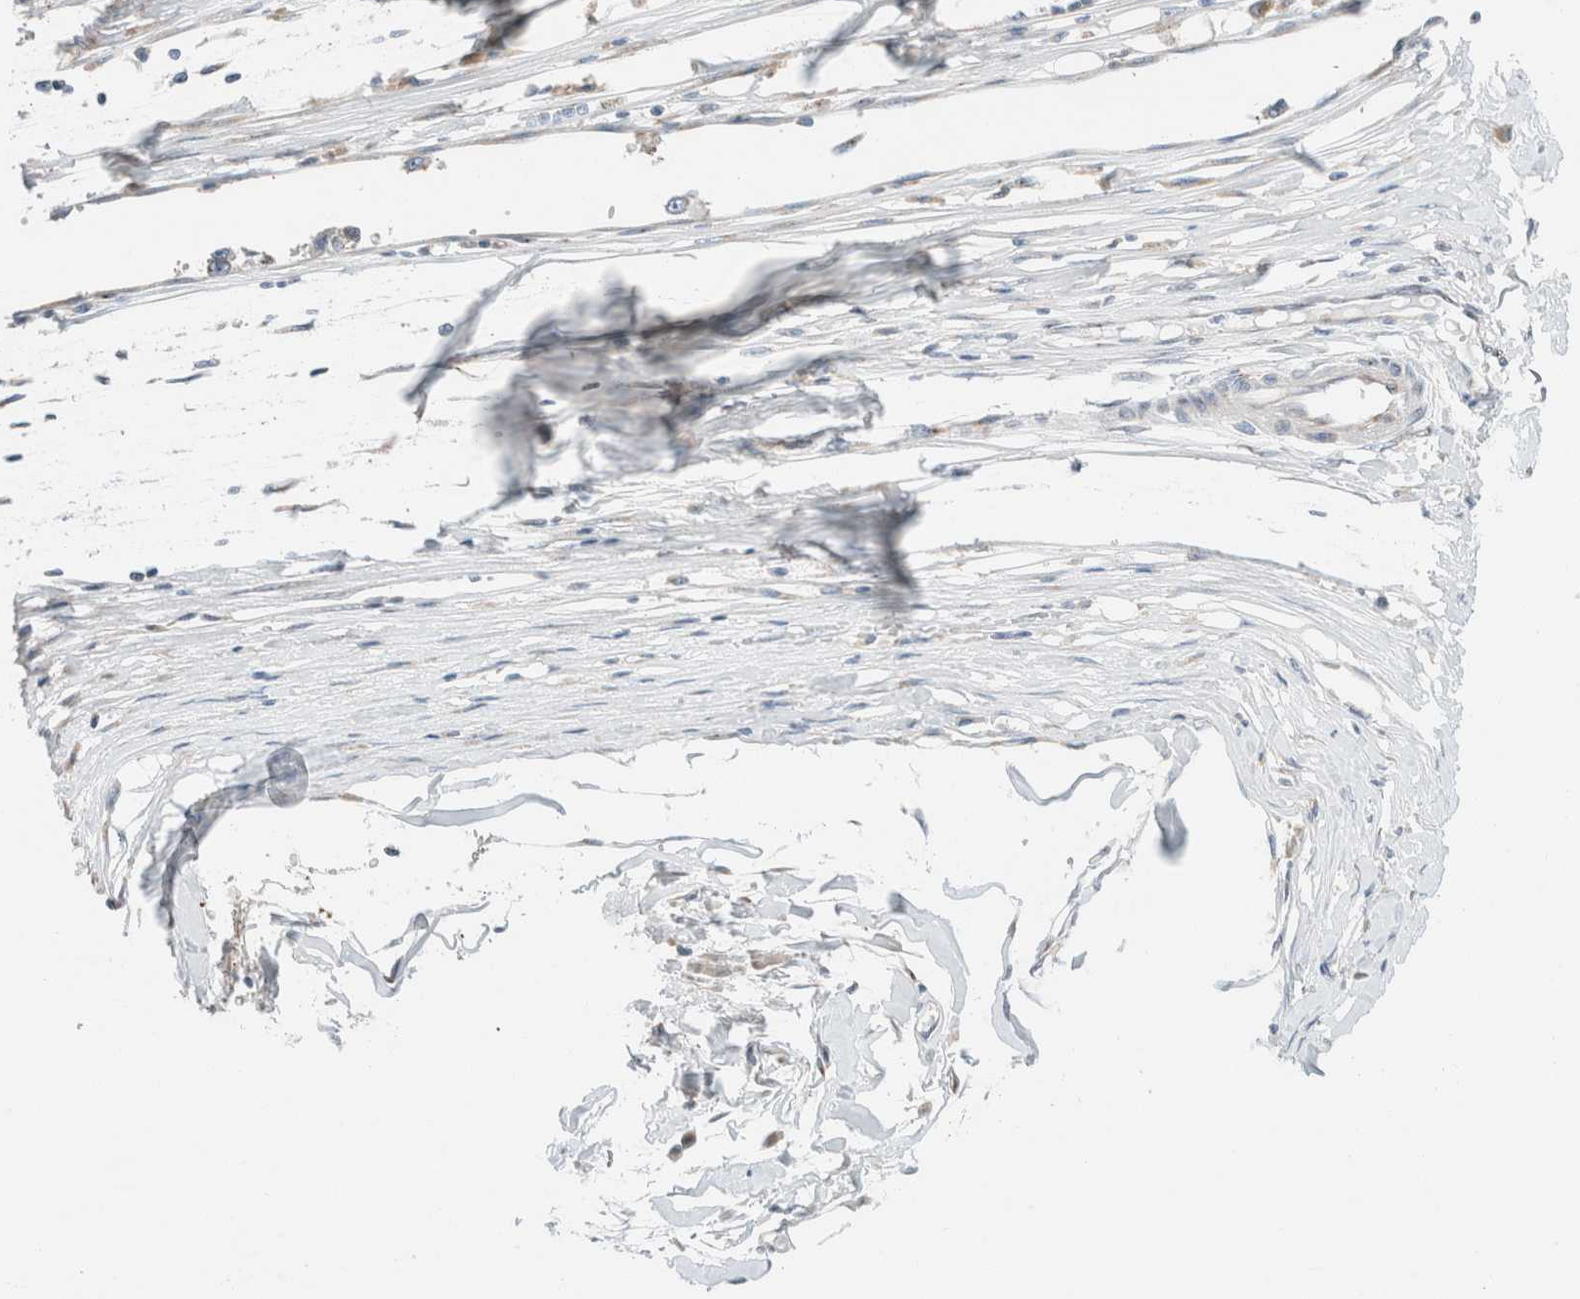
{"staining": {"intensity": "weak", "quantity": "<25%", "location": "cytoplasmic/membranous"}, "tissue": "melanoma", "cell_type": "Tumor cells", "image_type": "cancer", "snomed": [{"axis": "morphology", "description": "Malignant melanoma, Metastatic site"}, {"axis": "topography", "description": "Lymph node"}], "caption": "The photomicrograph reveals no significant expression in tumor cells of melanoma.", "gene": "CASC3", "patient": {"sex": "male", "age": 59}}